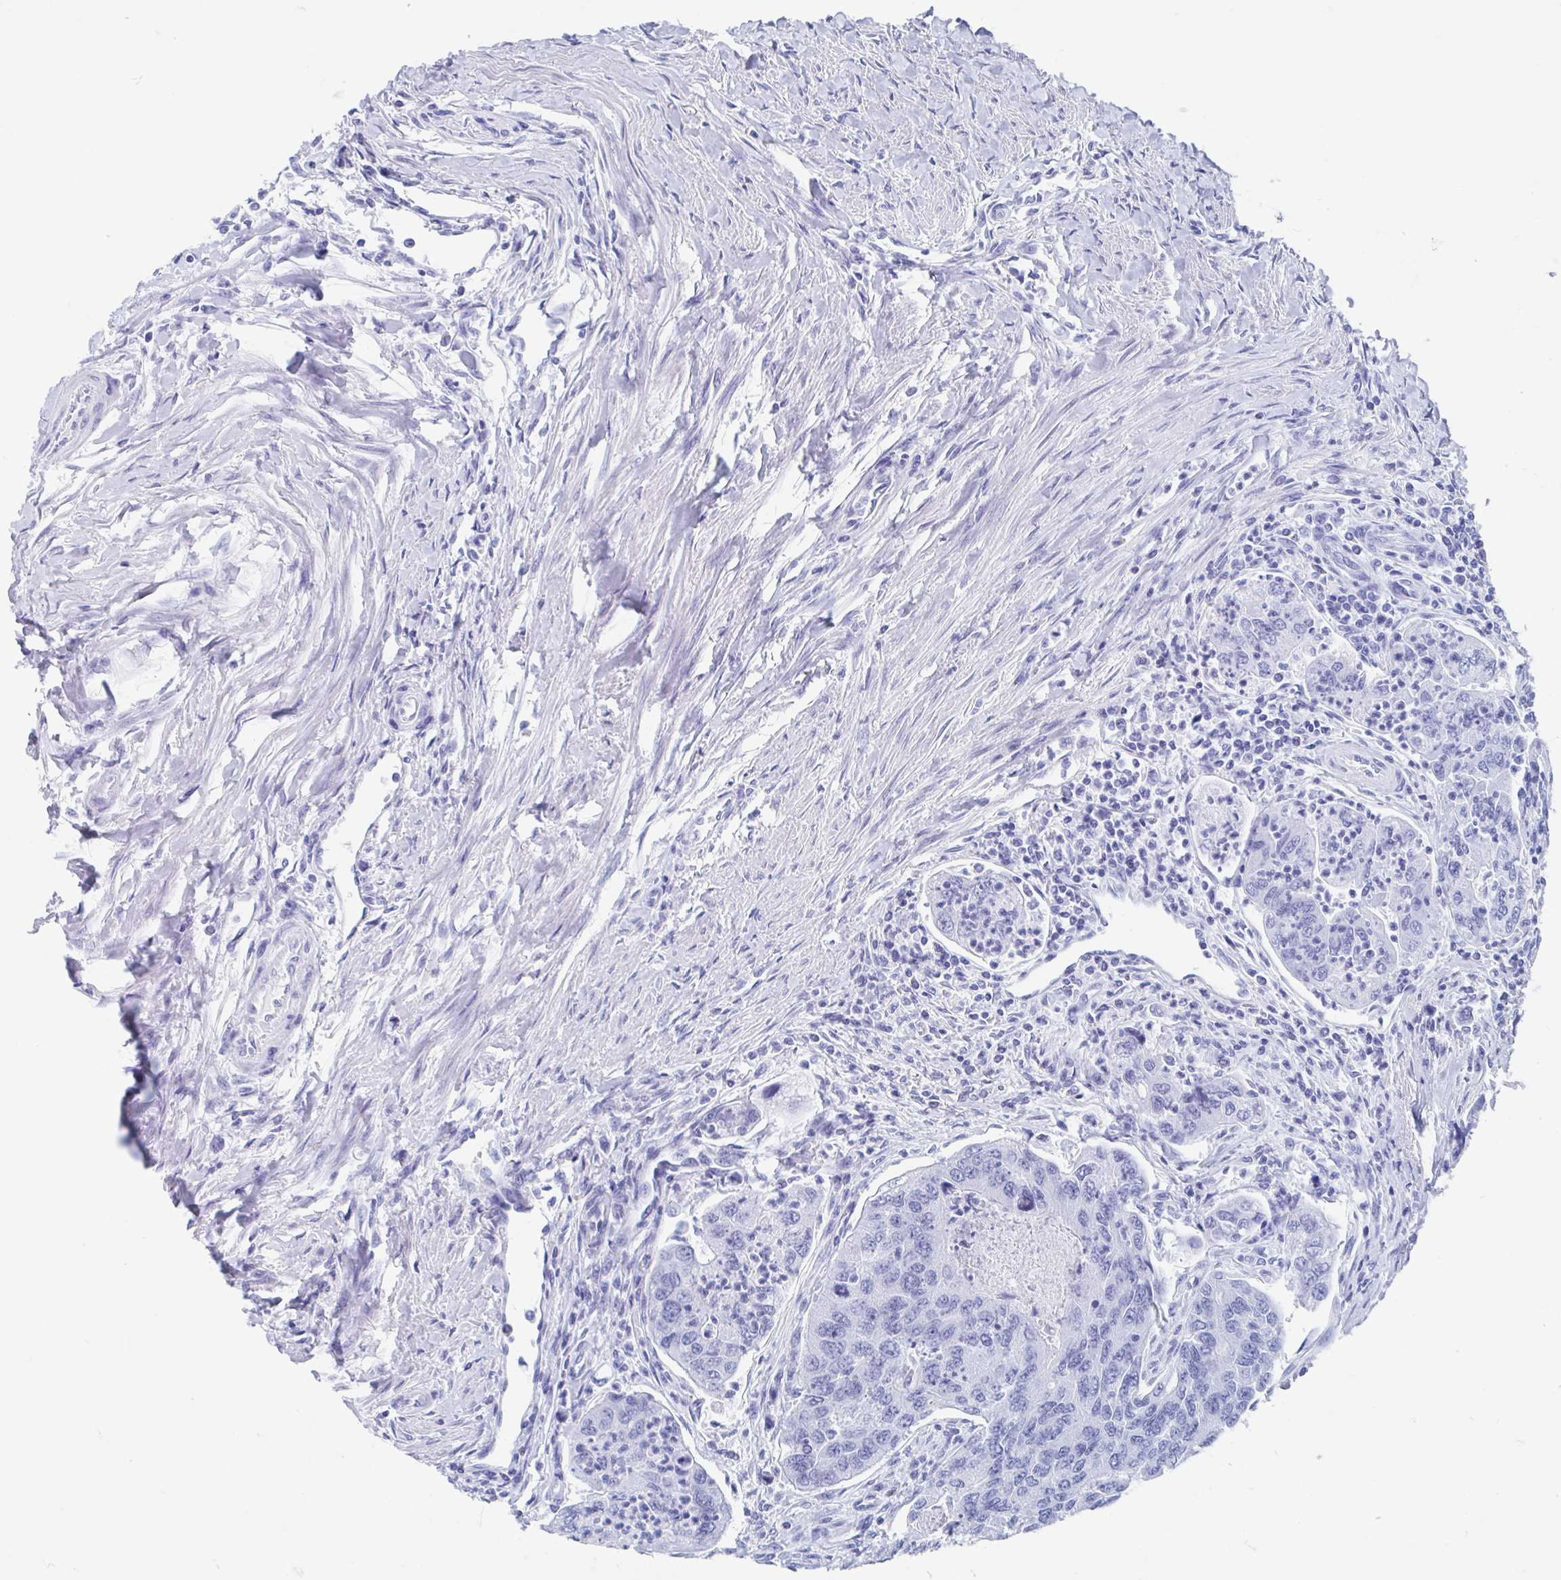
{"staining": {"intensity": "negative", "quantity": "none", "location": "none"}, "tissue": "colorectal cancer", "cell_type": "Tumor cells", "image_type": "cancer", "snomed": [{"axis": "morphology", "description": "Adenocarcinoma, NOS"}, {"axis": "topography", "description": "Colon"}], "caption": "The micrograph exhibits no significant staining in tumor cells of colorectal adenocarcinoma.", "gene": "HDGFL1", "patient": {"sex": "female", "age": 67}}